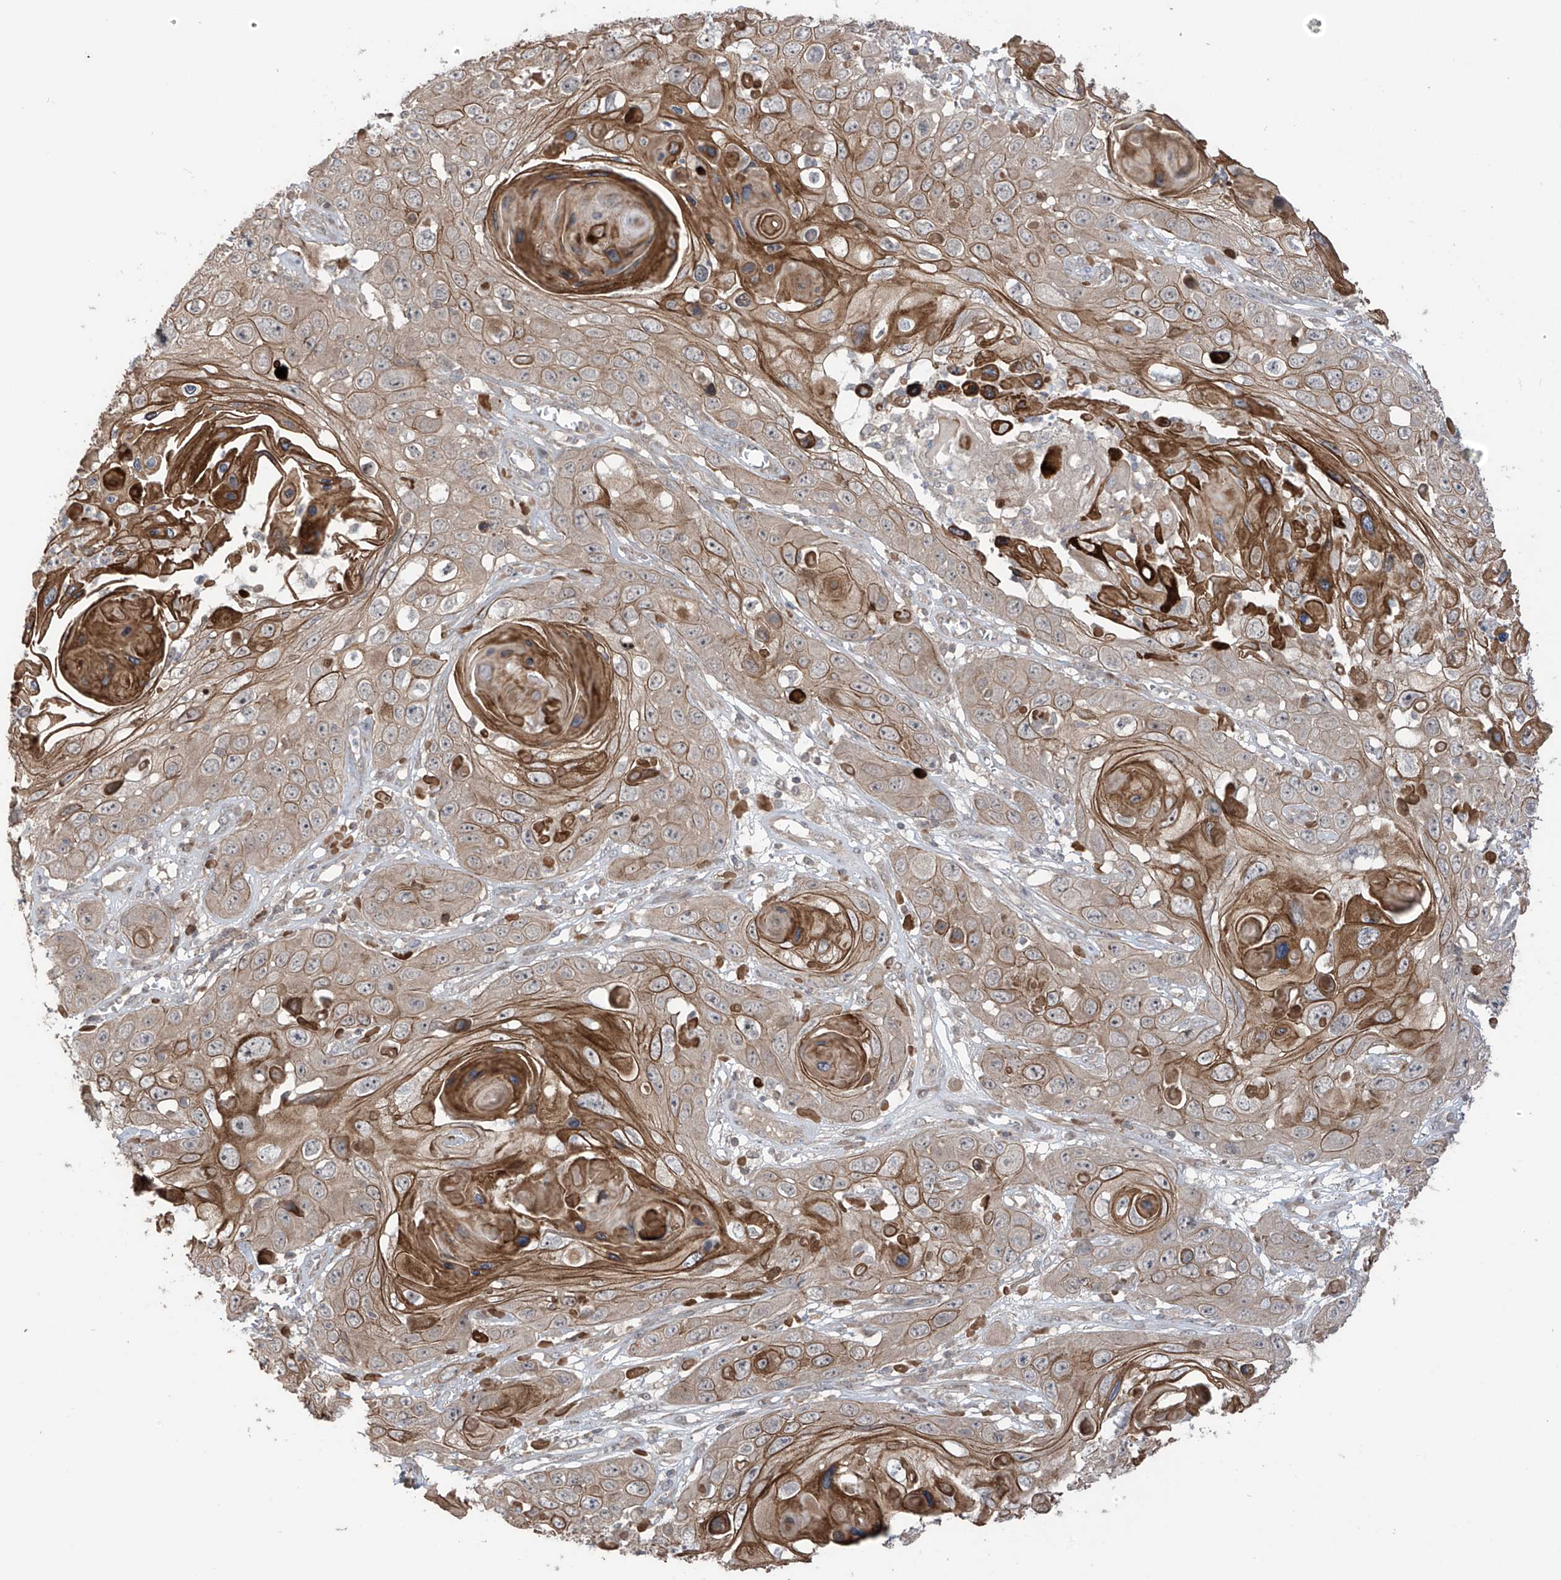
{"staining": {"intensity": "weak", "quantity": ">75%", "location": "cytoplasmic/membranous"}, "tissue": "skin cancer", "cell_type": "Tumor cells", "image_type": "cancer", "snomed": [{"axis": "morphology", "description": "Squamous cell carcinoma, NOS"}, {"axis": "topography", "description": "Skin"}], "caption": "A micrograph of human skin cancer stained for a protein exhibits weak cytoplasmic/membranous brown staining in tumor cells.", "gene": "LRRC74A", "patient": {"sex": "male", "age": 55}}